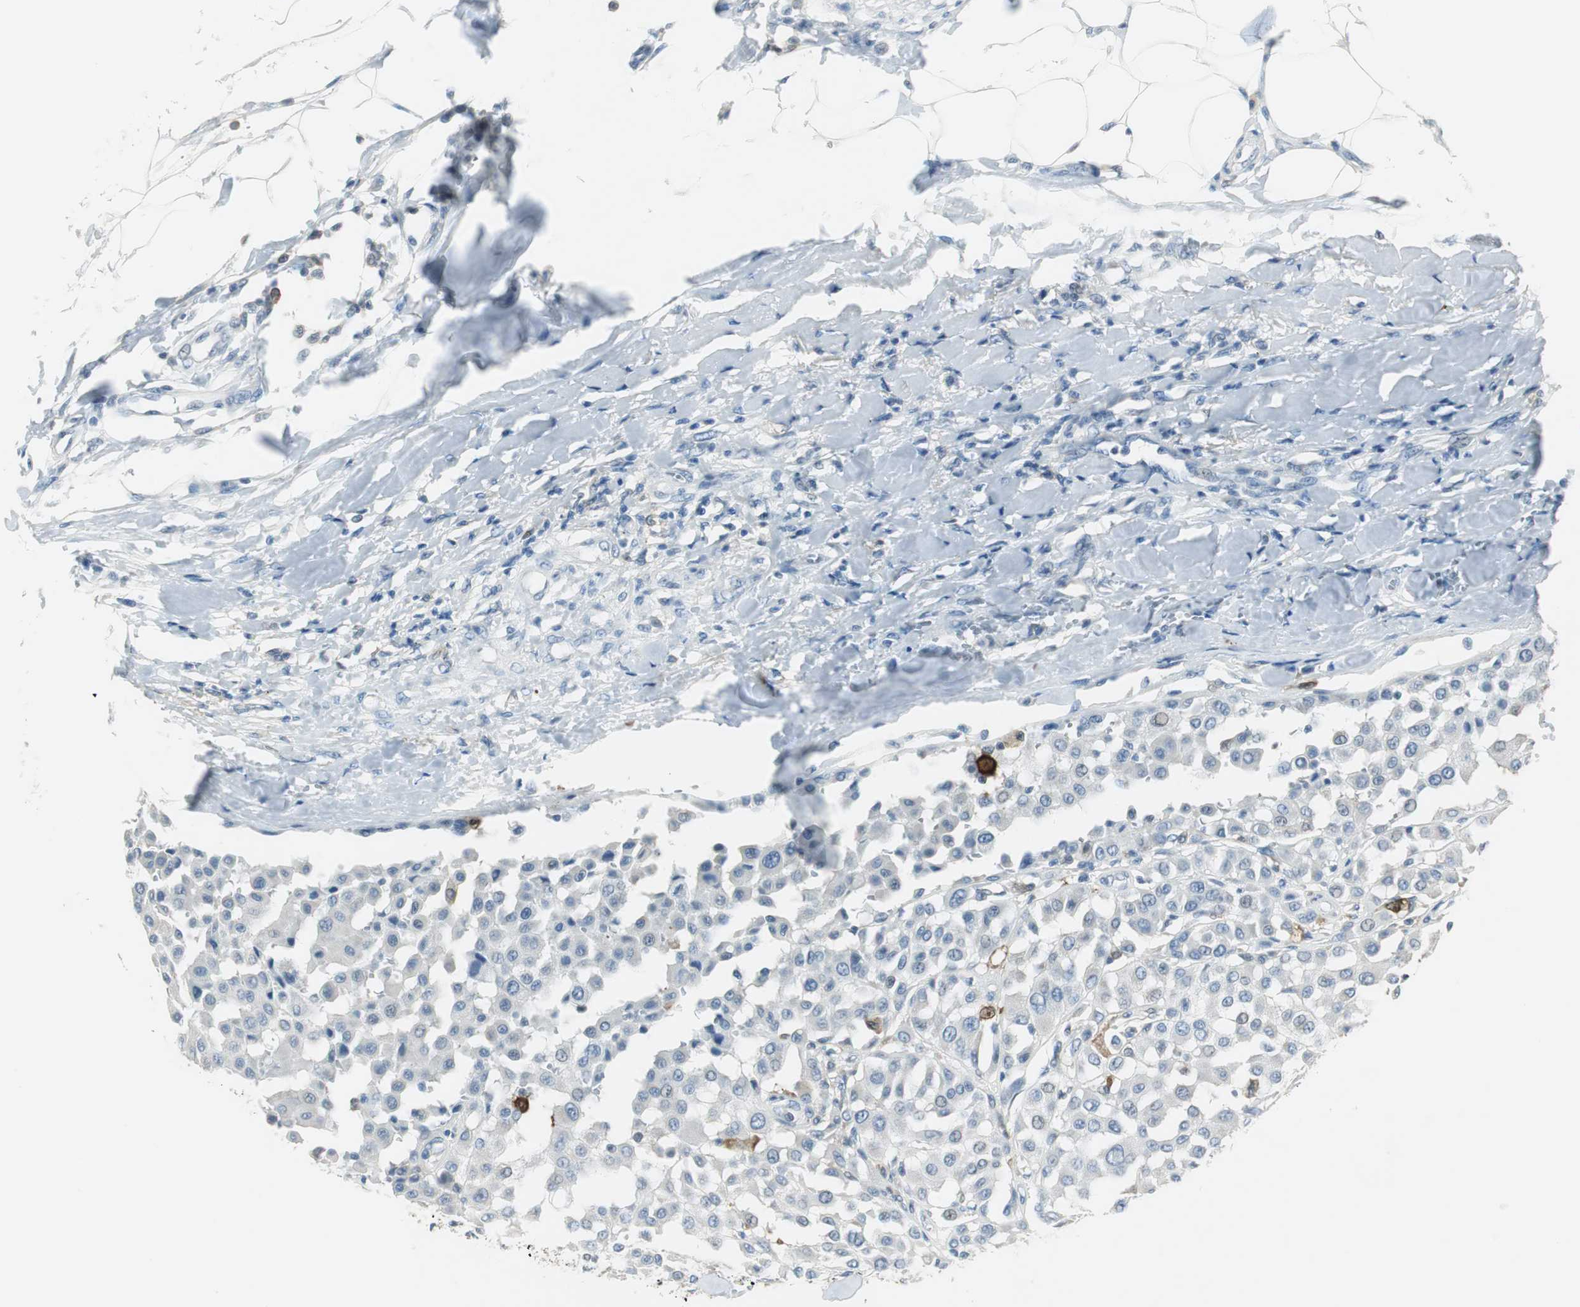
{"staining": {"intensity": "negative", "quantity": "none", "location": "none"}, "tissue": "melanoma", "cell_type": "Tumor cells", "image_type": "cancer", "snomed": [{"axis": "morphology", "description": "Malignant melanoma, Metastatic site"}, {"axis": "topography", "description": "Soft tissue"}], "caption": "Tumor cells are negative for brown protein staining in malignant melanoma (metastatic site).", "gene": "MSTO1", "patient": {"sex": "male", "age": 41}}